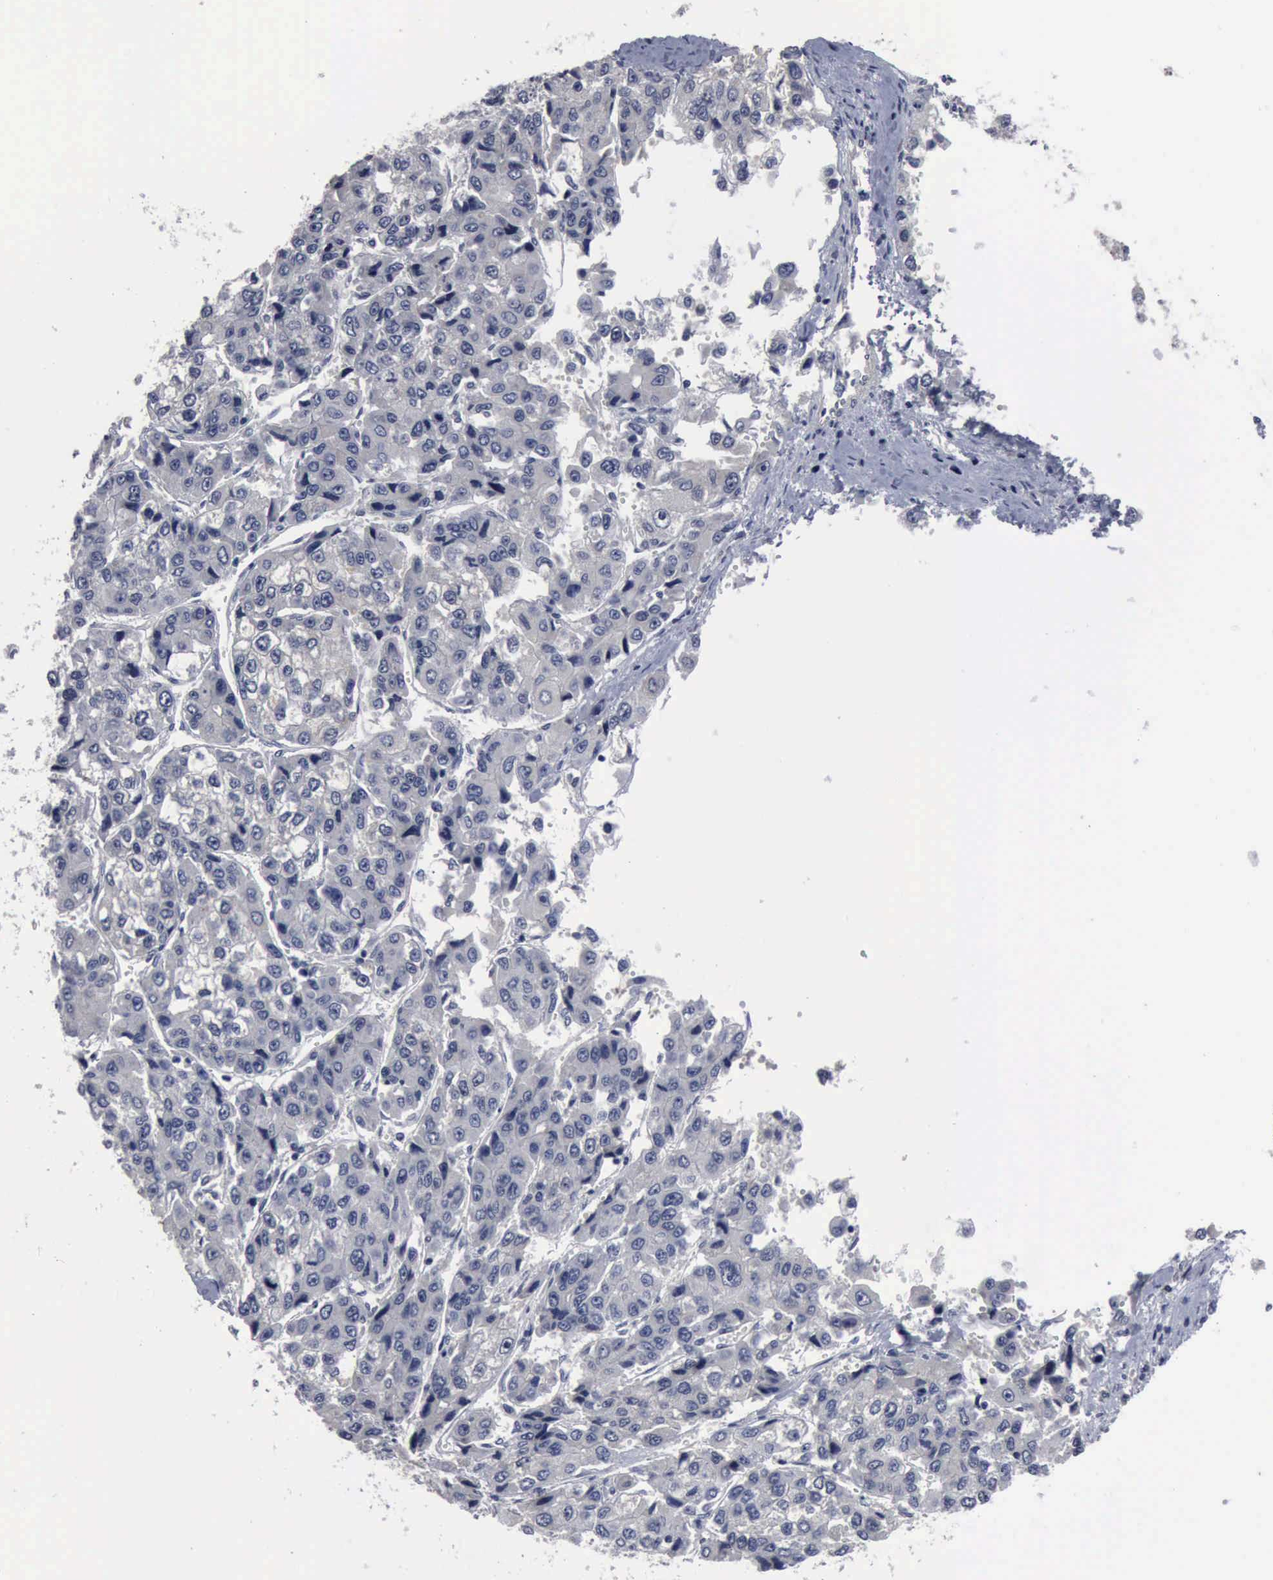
{"staining": {"intensity": "negative", "quantity": "none", "location": "none"}, "tissue": "liver cancer", "cell_type": "Tumor cells", "image_type": "cancer", "snomed": [{"axis": "morphology", "description": "Carcinoma, Hepatocellular, NOS"}, {"axis": "topography", "description": "Liver"}], "caption": "Immunohistochemical staining of hepatocellular carcinoma (liver) shows no significant staining in tumor cells.", "gene": "MYO18B", "patient": {"sex": "female", "age": 66}}